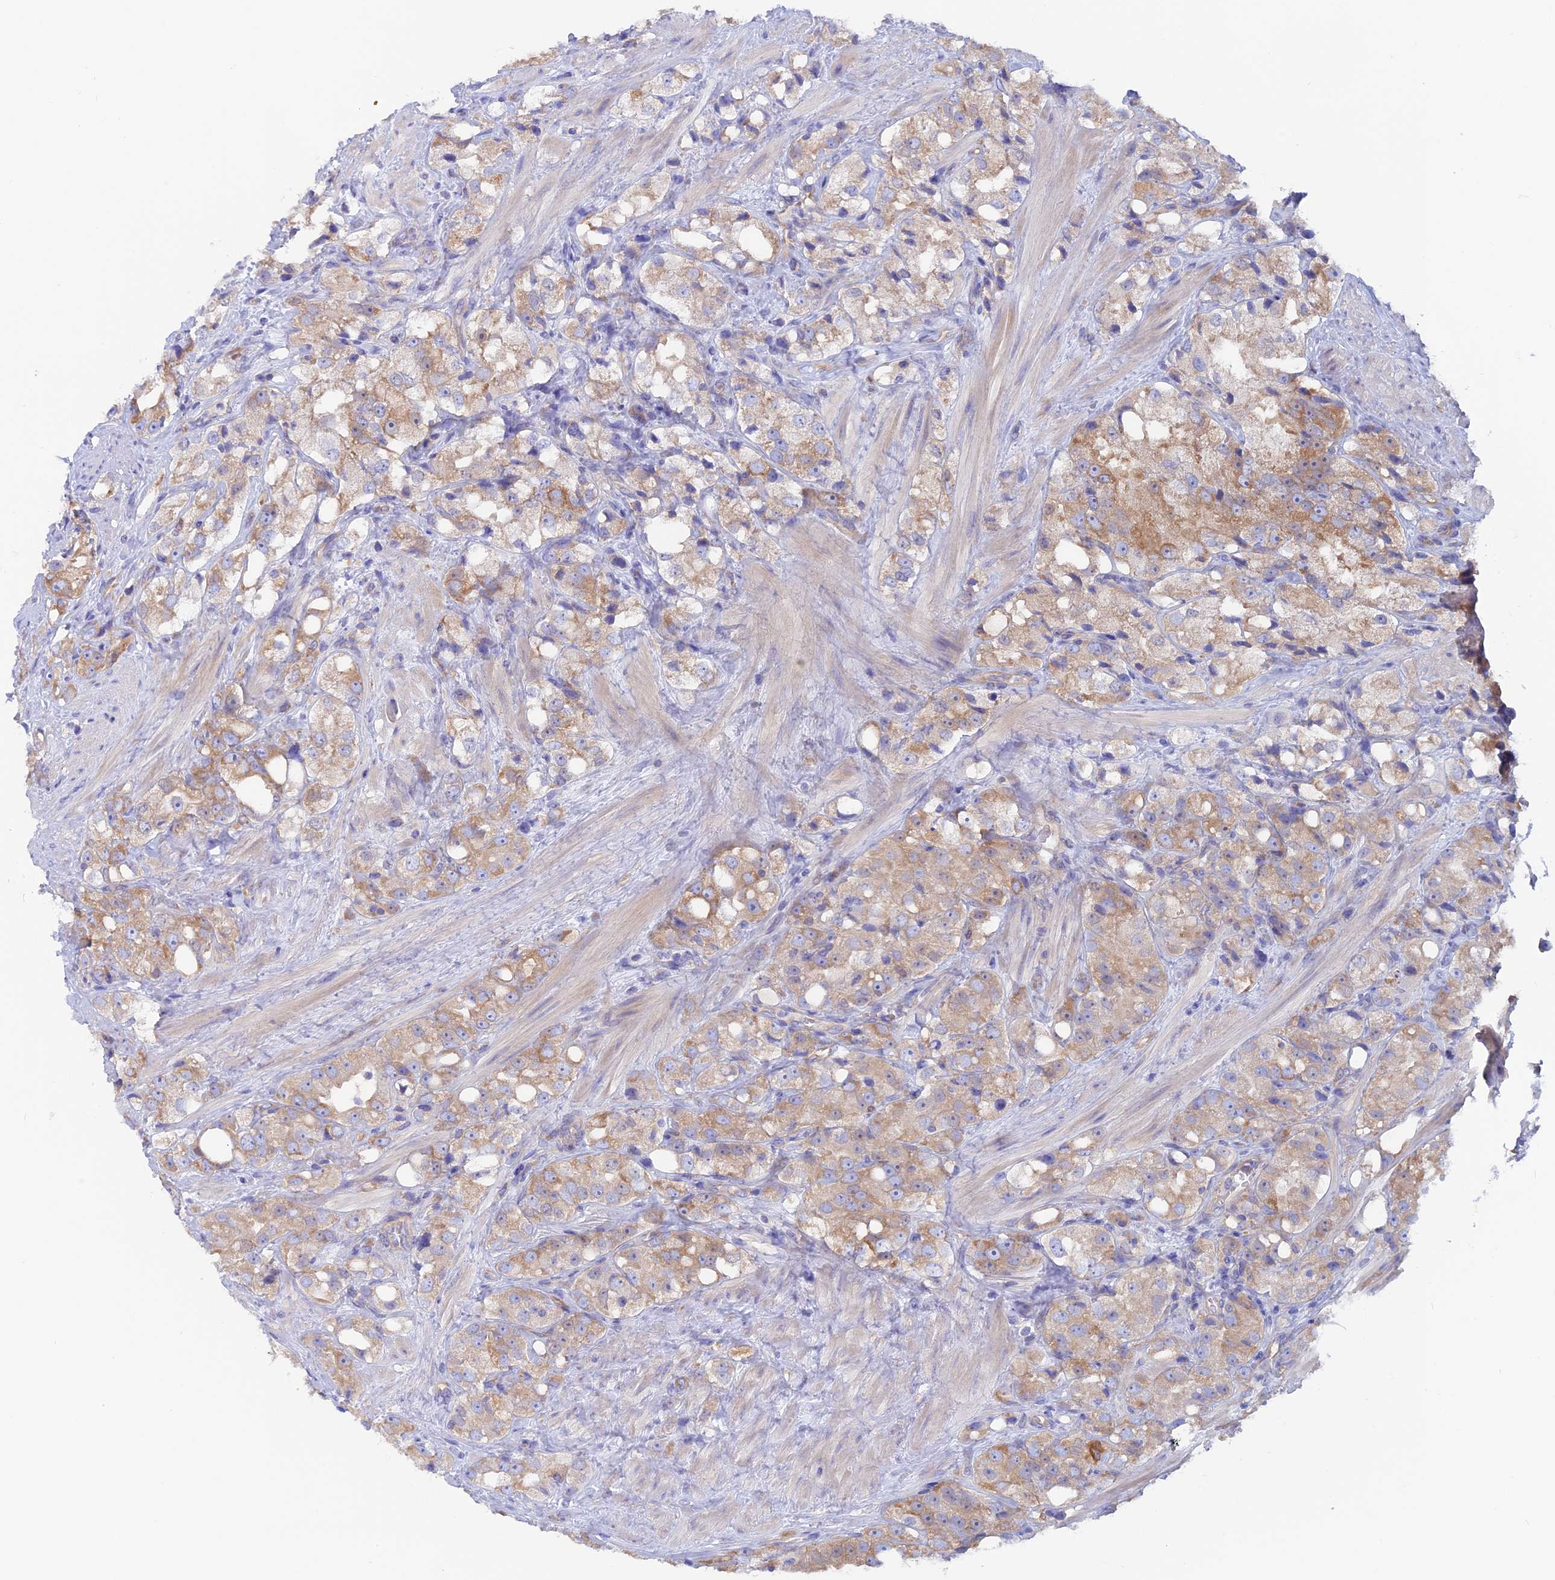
{"staining": {"intensity": "moderate", "quantity": ">75%", "location": "cytoplasmic/membranous"}, "tissue": "prostate cancer", "cell_type": "Tumor cells", "image_type": "cancer", "snomed": [{"axis": "morphology", "description": "Adenocarcinoma, NOS"}, {"axis": "topography", "description": "Prostate"}], "caption": "Protein staining demonstrates moderate cytoplasmic/membranous expression in about >75% of tumor cells in prostate adenocarcinoma. The staining is performed using DAB brown chromogen to label protein expression. The nuclei are counter-stained blue using hematoxylin.", "gene": "LZTFL1", "patient": {"sex": "male", "age": 79}}